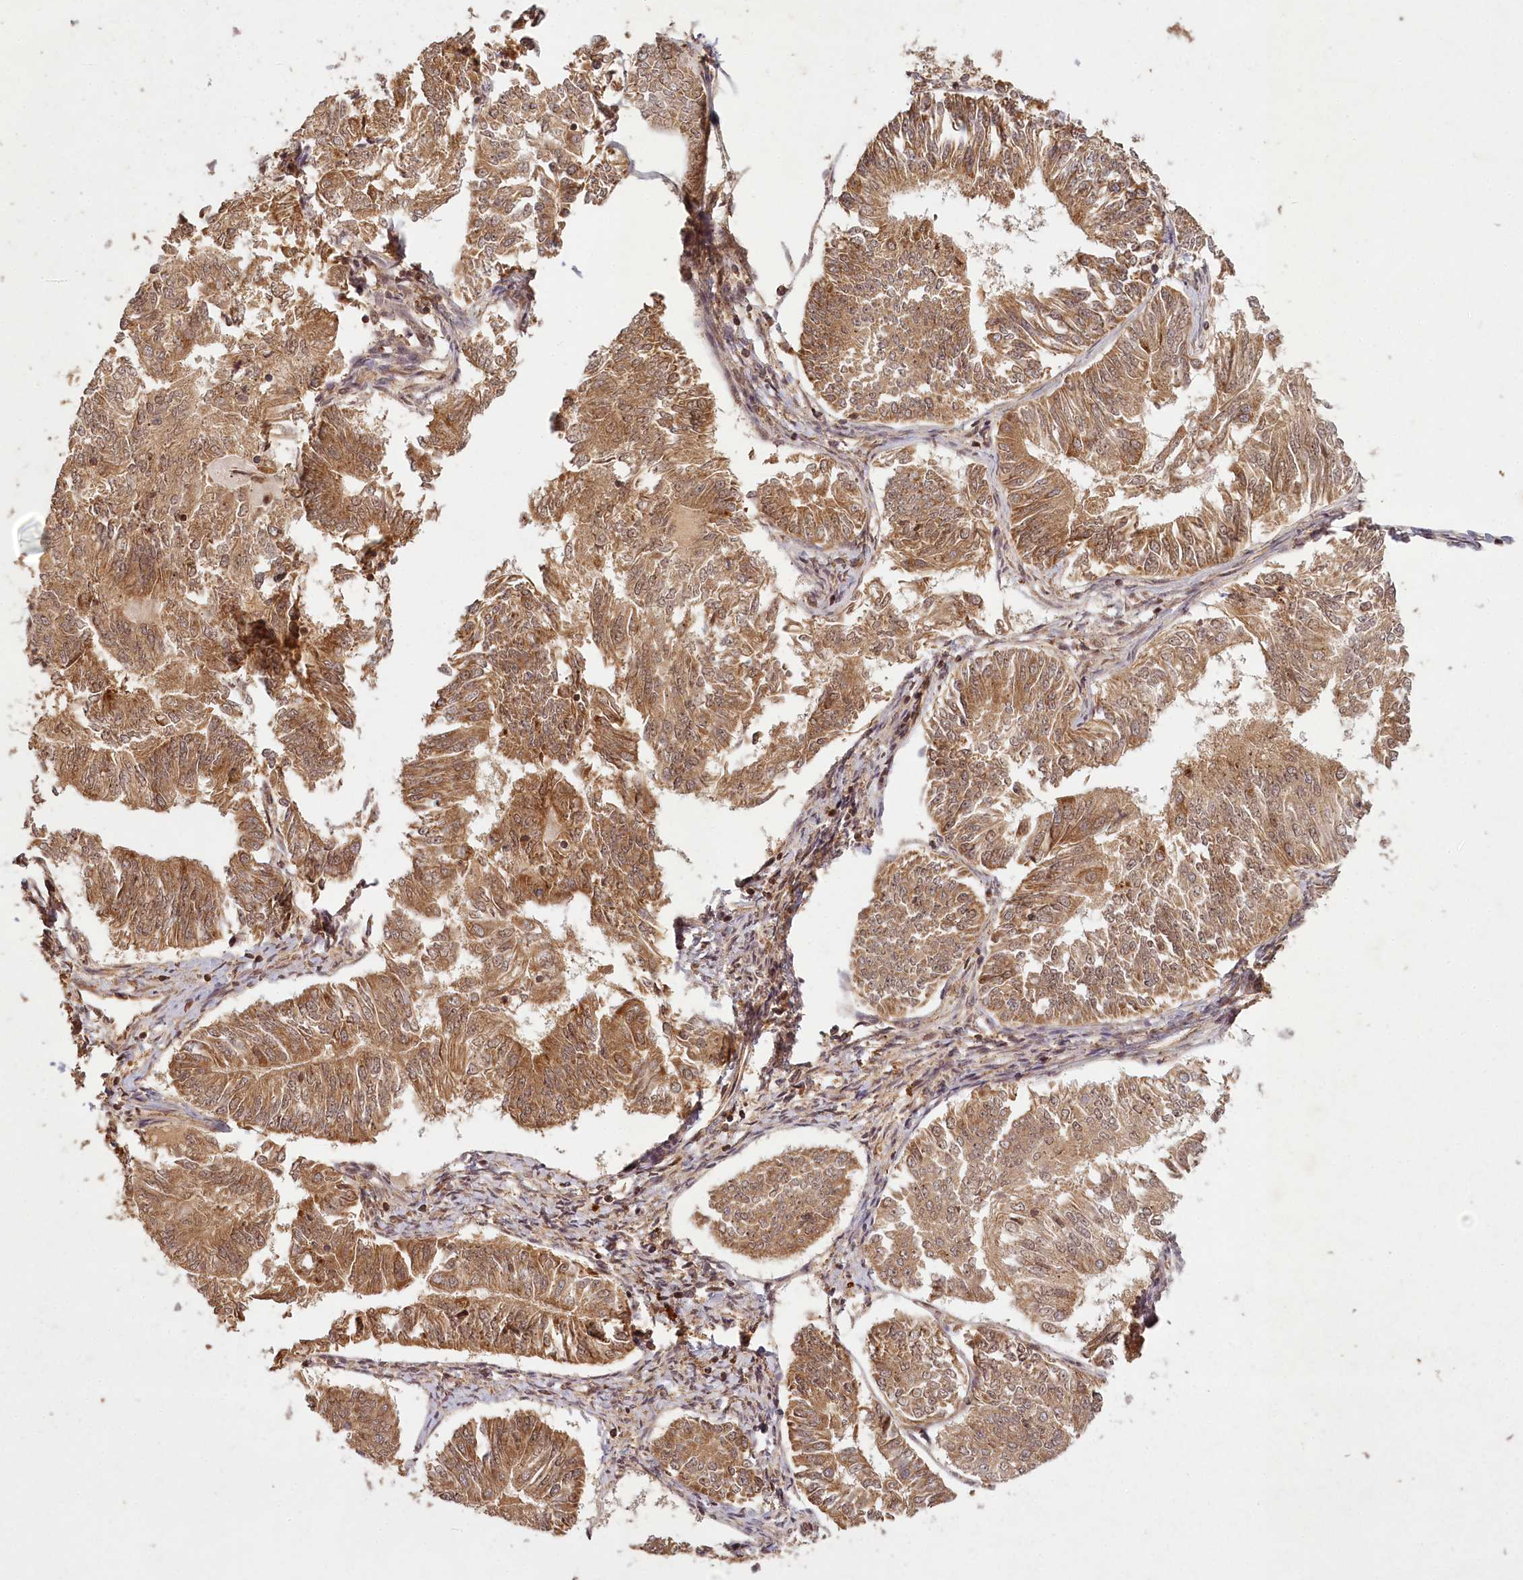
{"staining": {"intensity": "moderate", "quantity": ">75%", "location": "cytoplasmic/membranous"}, "tissue": "endometrial cancer", "cell_type": "Tumor cells", "image_type": "cancer", "snomed": [{"axis": "morphology", "description": "Adenocarcinoma, NOS"}, {"axis": "topography", "description": "Endometrium"}], "caption": "This is an image of immunohistochemistry (IHC) staining of endometrial cancer (adenocarcinoma), which shows moderate staining in the cytoplasmic/membranous of tumor cells.", "gene": "MICU1", "patient": {"sex": "female", "age": 58}}